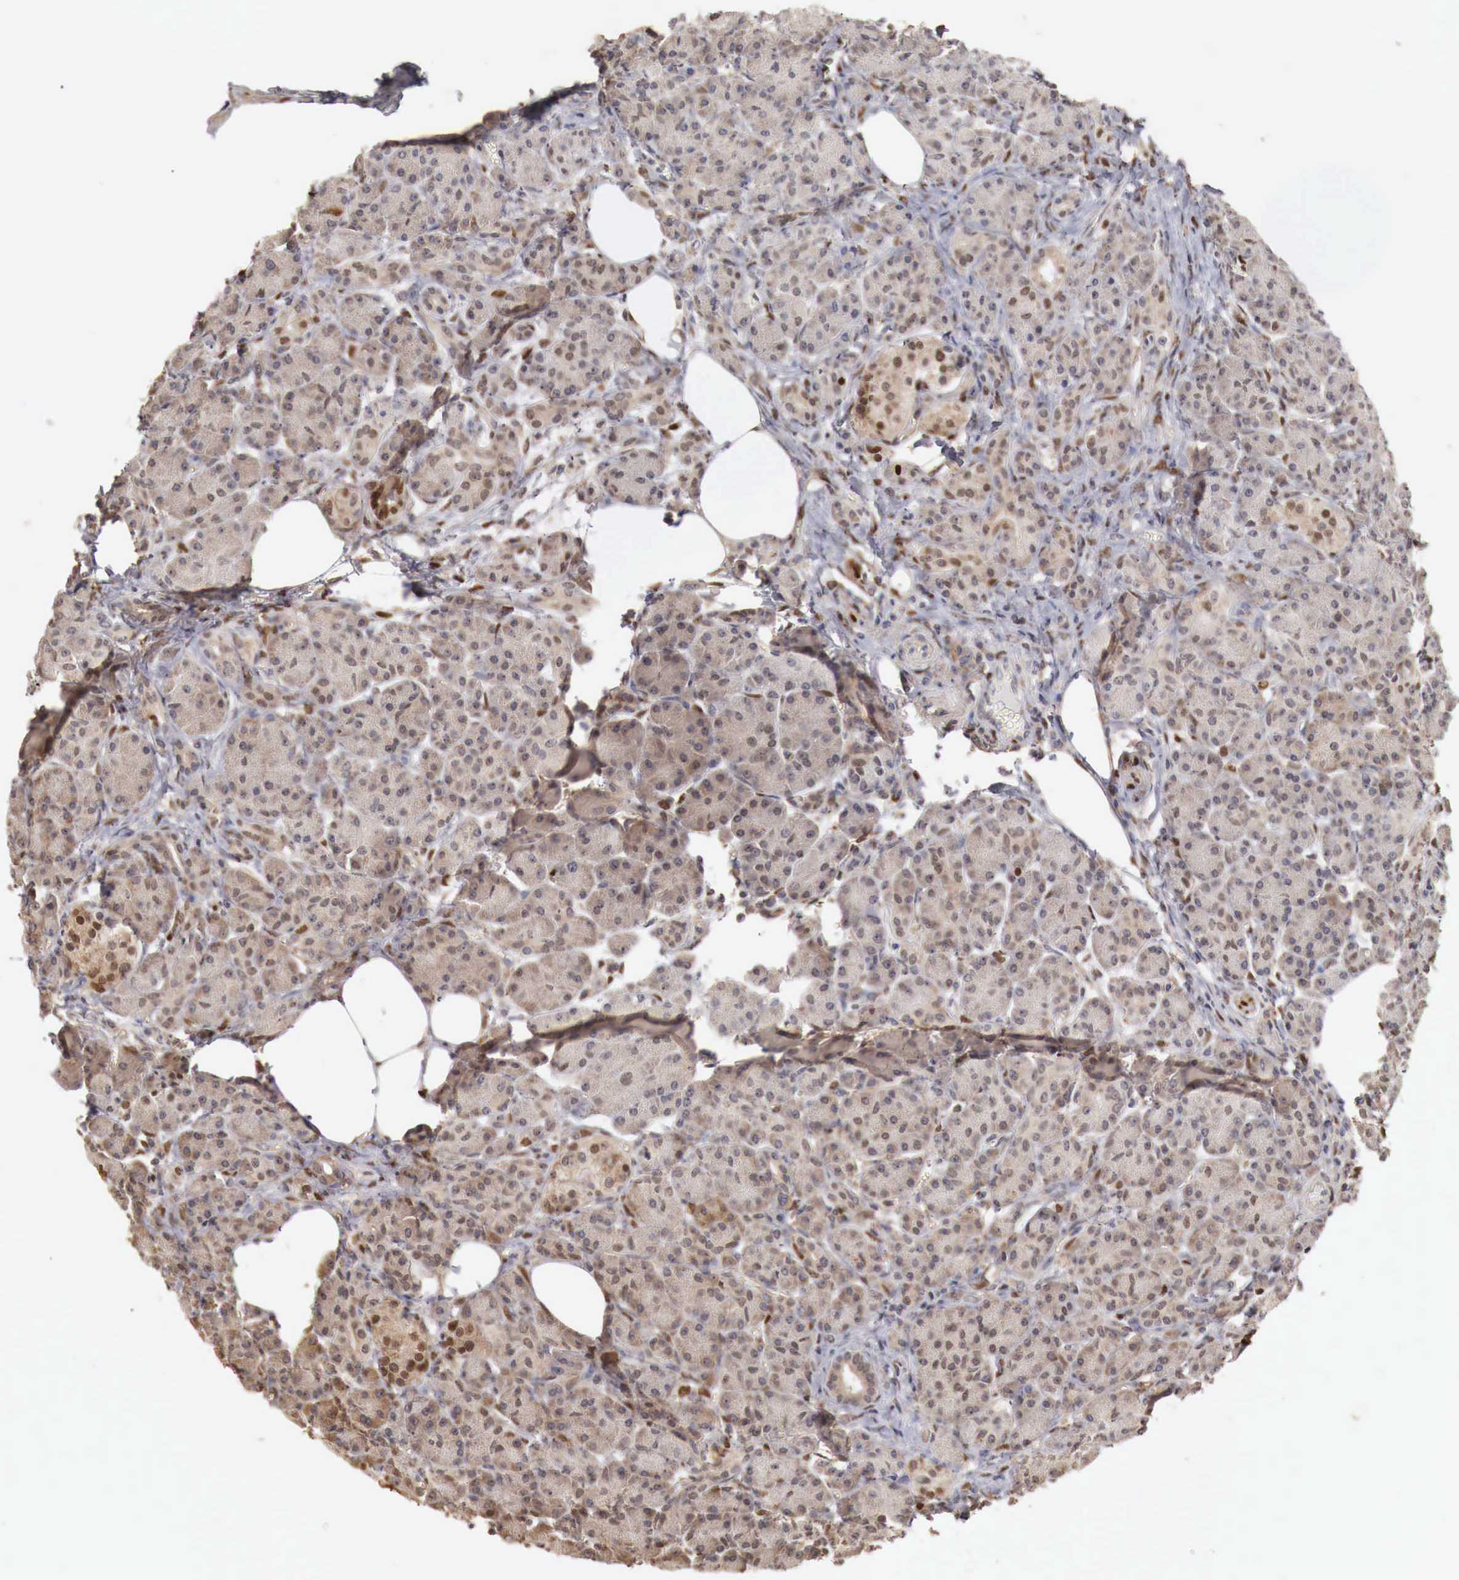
{"staining": {"intensity": "moderate", "quantity": "25%-75%", "location": "nuclear"}, "tissue": "pancreas", "cell_type": "Exocrine glandular cells", "image_type": "normal", "snomed": [{"axis": "morphology", "description": "Normal tissue, NOS"}, {"axis": "topography", "description": "Pancreas"}], "caption": "High-power microscopy captured an IHC image of unremarkable pancreas, revealing moderate nuclear staining in about 25%-75% of exocrine glandular cells.", "gene": "KHDRBS2", "patient": {"sex": "female", "age": 73}}